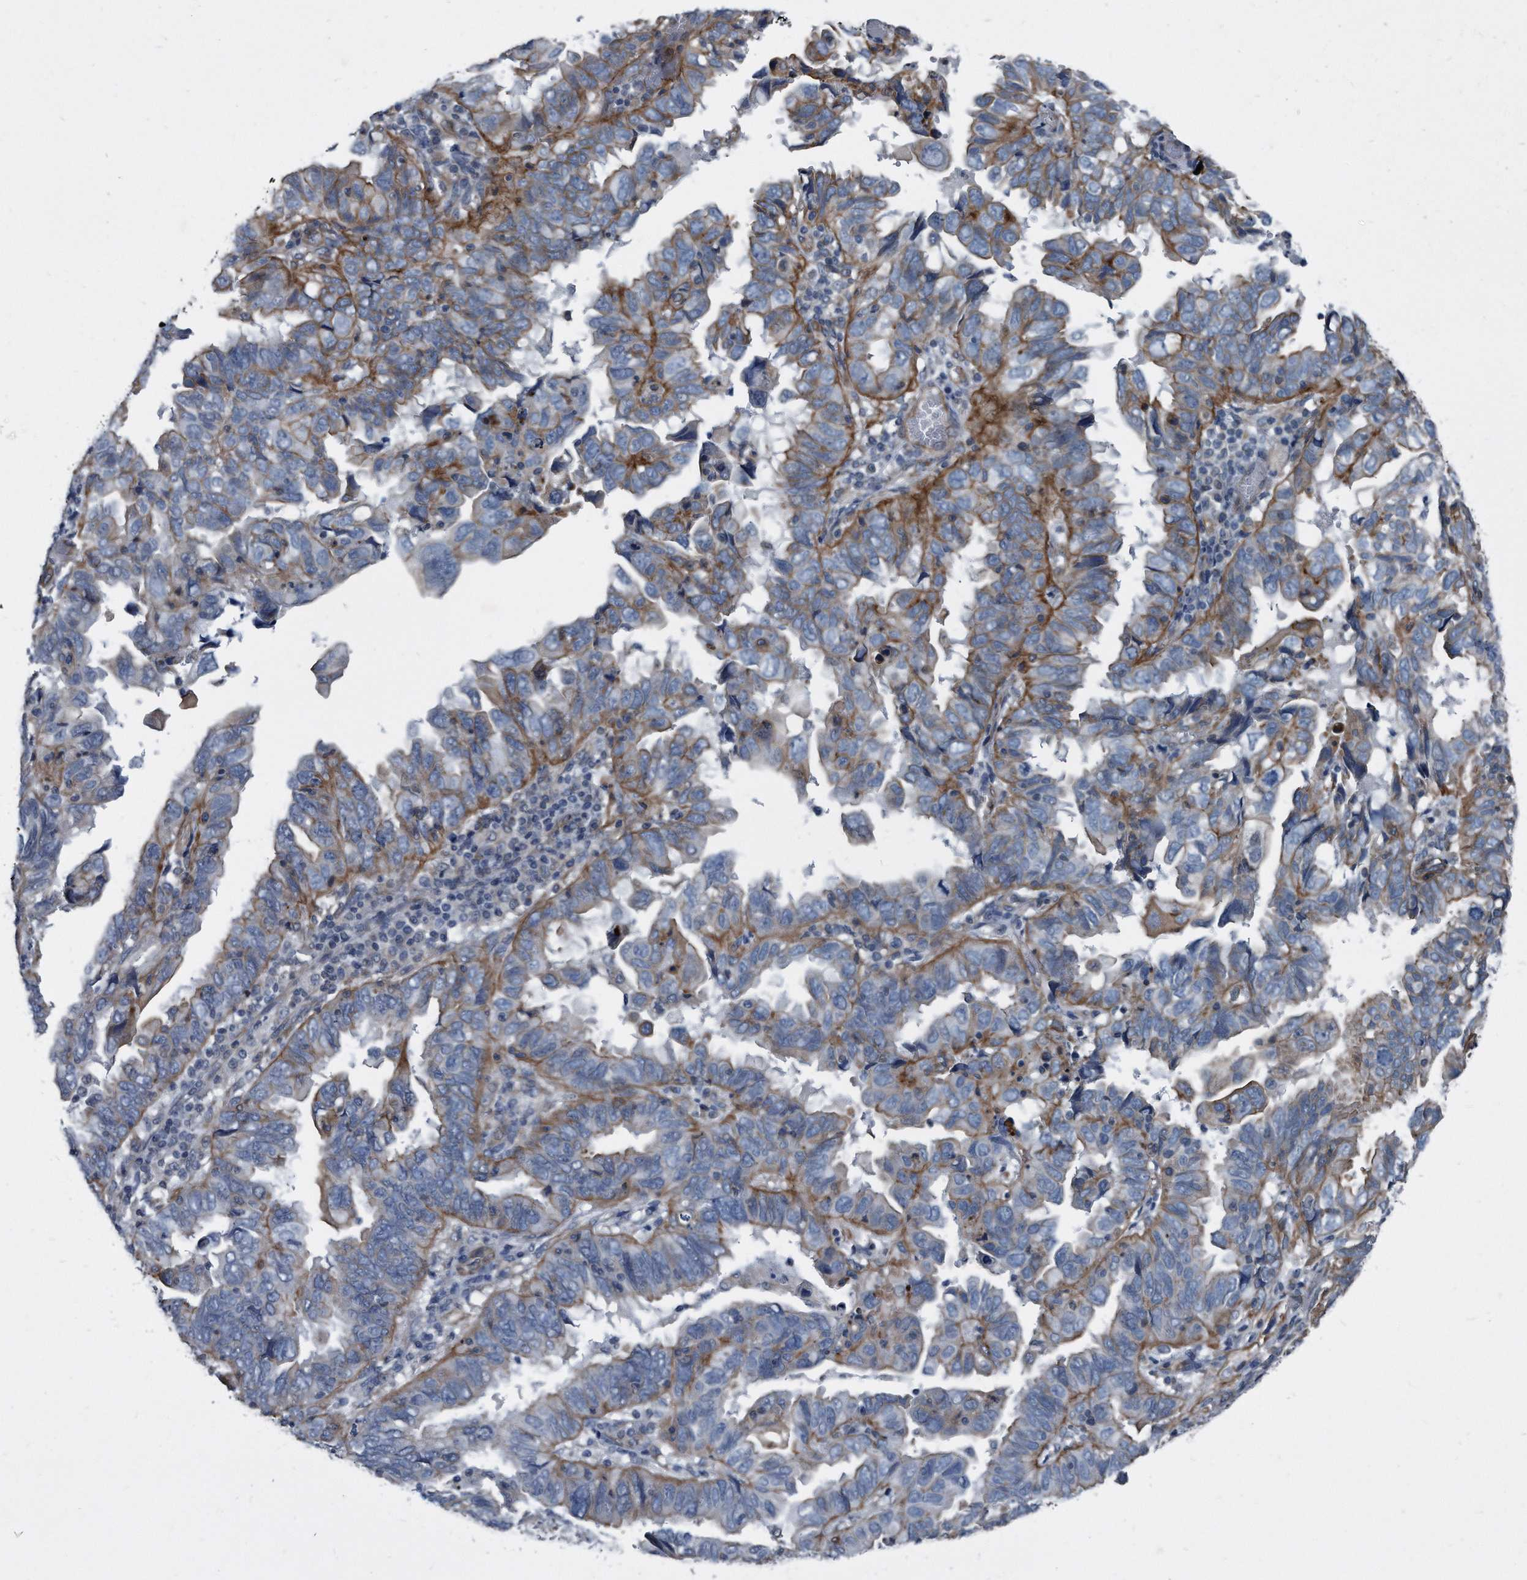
{"staining": {"intensity": "moderate", "quantity": "25%-75%", "location": "cytoplasmic/membranous"}, "tissue": "endometrial cancer", "cell_type": "Tumor cells", "image_type": "cancer", "snomed": [{"axis": "morphology", "description": "Adenocarcinoma, NOS"}, {"axis": "topography", "description": "Uterus"}], "caption": "Tumor cells show medium levels of moderate cytoplasmic/membranous expression in approximately 25%-75% of cells in human endometrial cancer (adenocarcinoma).", "gene": "PLEC", "patient": {"sex": "female", "age": 77}}